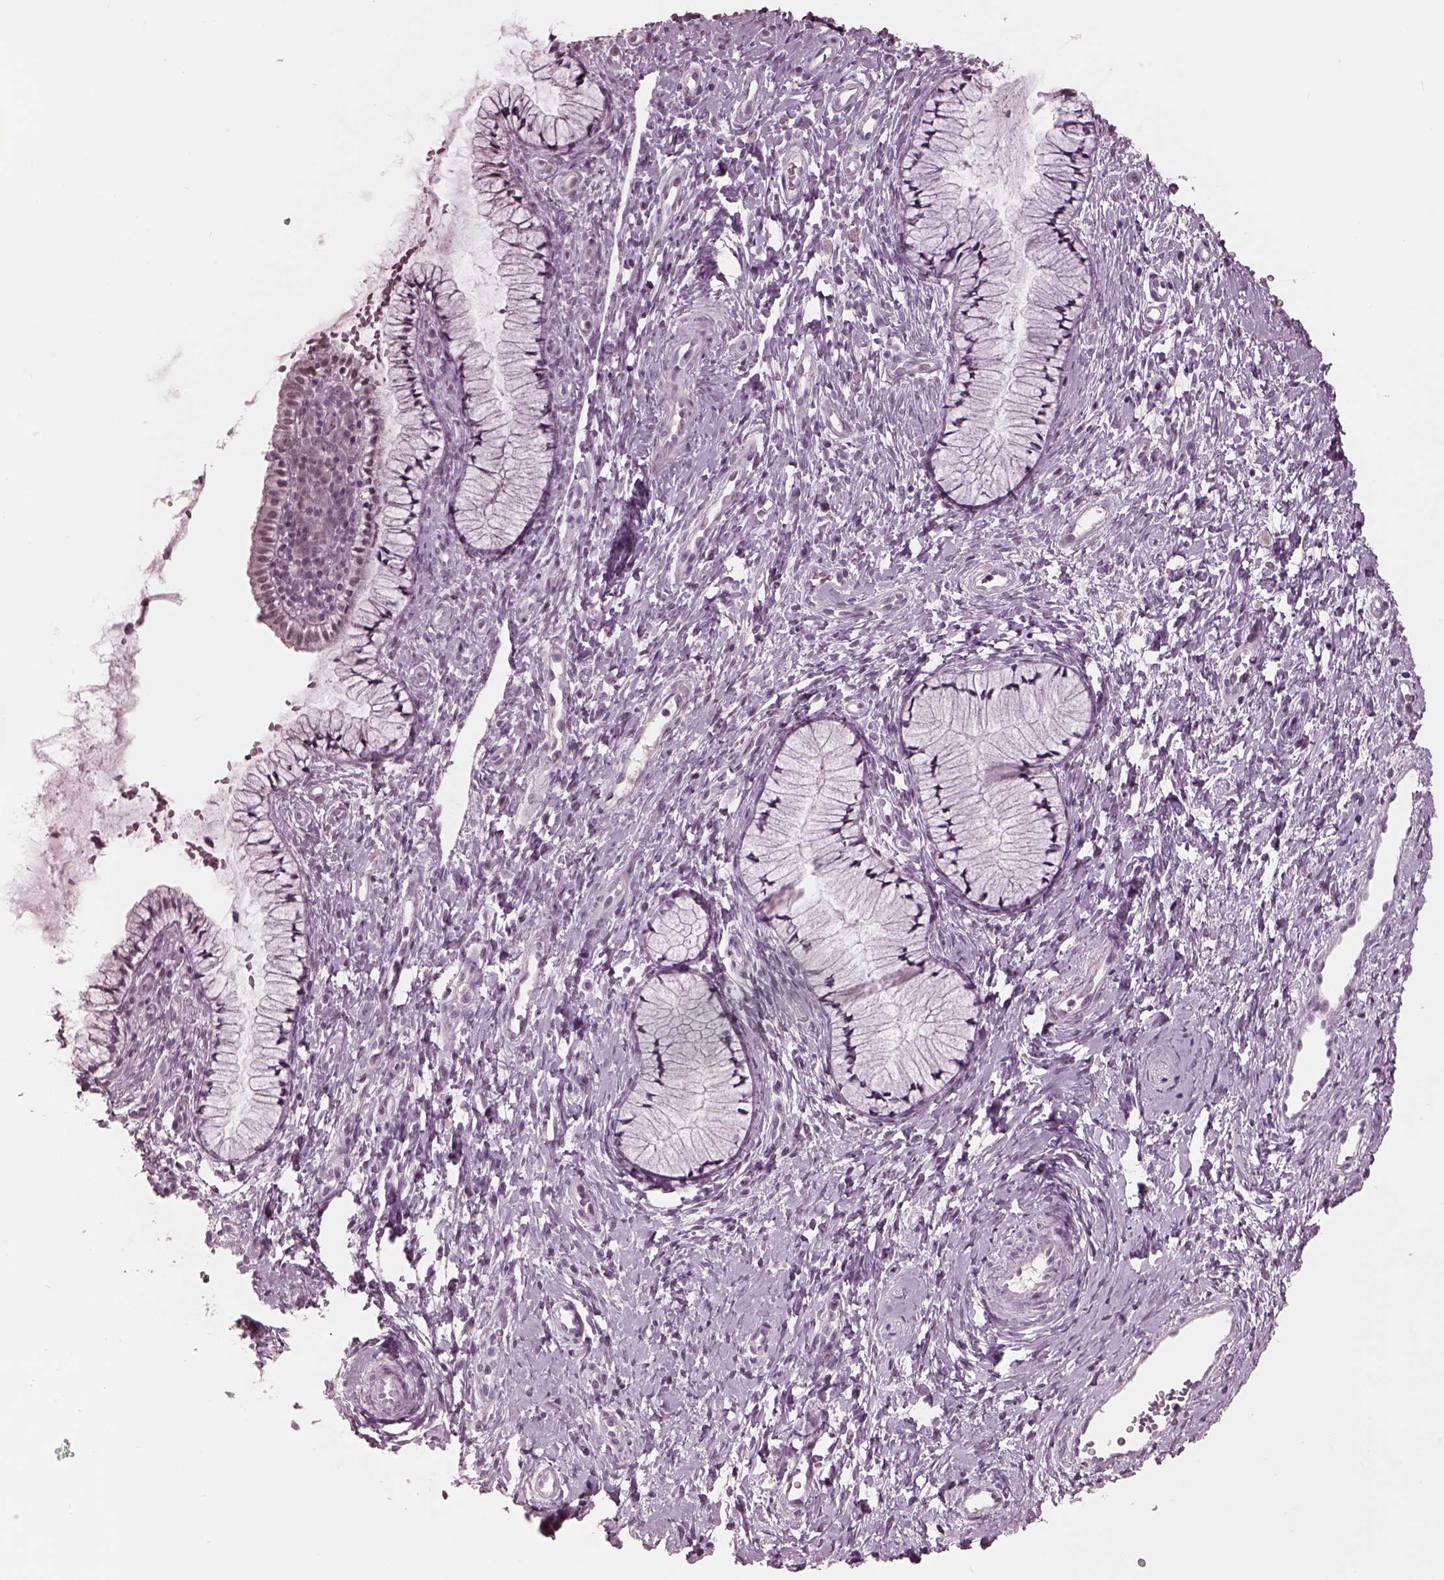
{"staining": {"intensity": "negative", "quantity": "none", "location": "none"}, "tissue": "cervix", "cell_type": "Glandular cells", "image_type": "normal", "snomed": [{"axis": "morphology", "description": "Normal tissue, NOS"}, {"axis": "topography", "description": "Cervix"}], "caption": "Glandular cells are negative for protein expression in benign human cervix. (DAB (3,3'-diaminobenzidine) IHC visualized using brightfield microscopy, high magnification).", "gene": "GARIN4", "patient": {"sex": "female", "age": 36}}